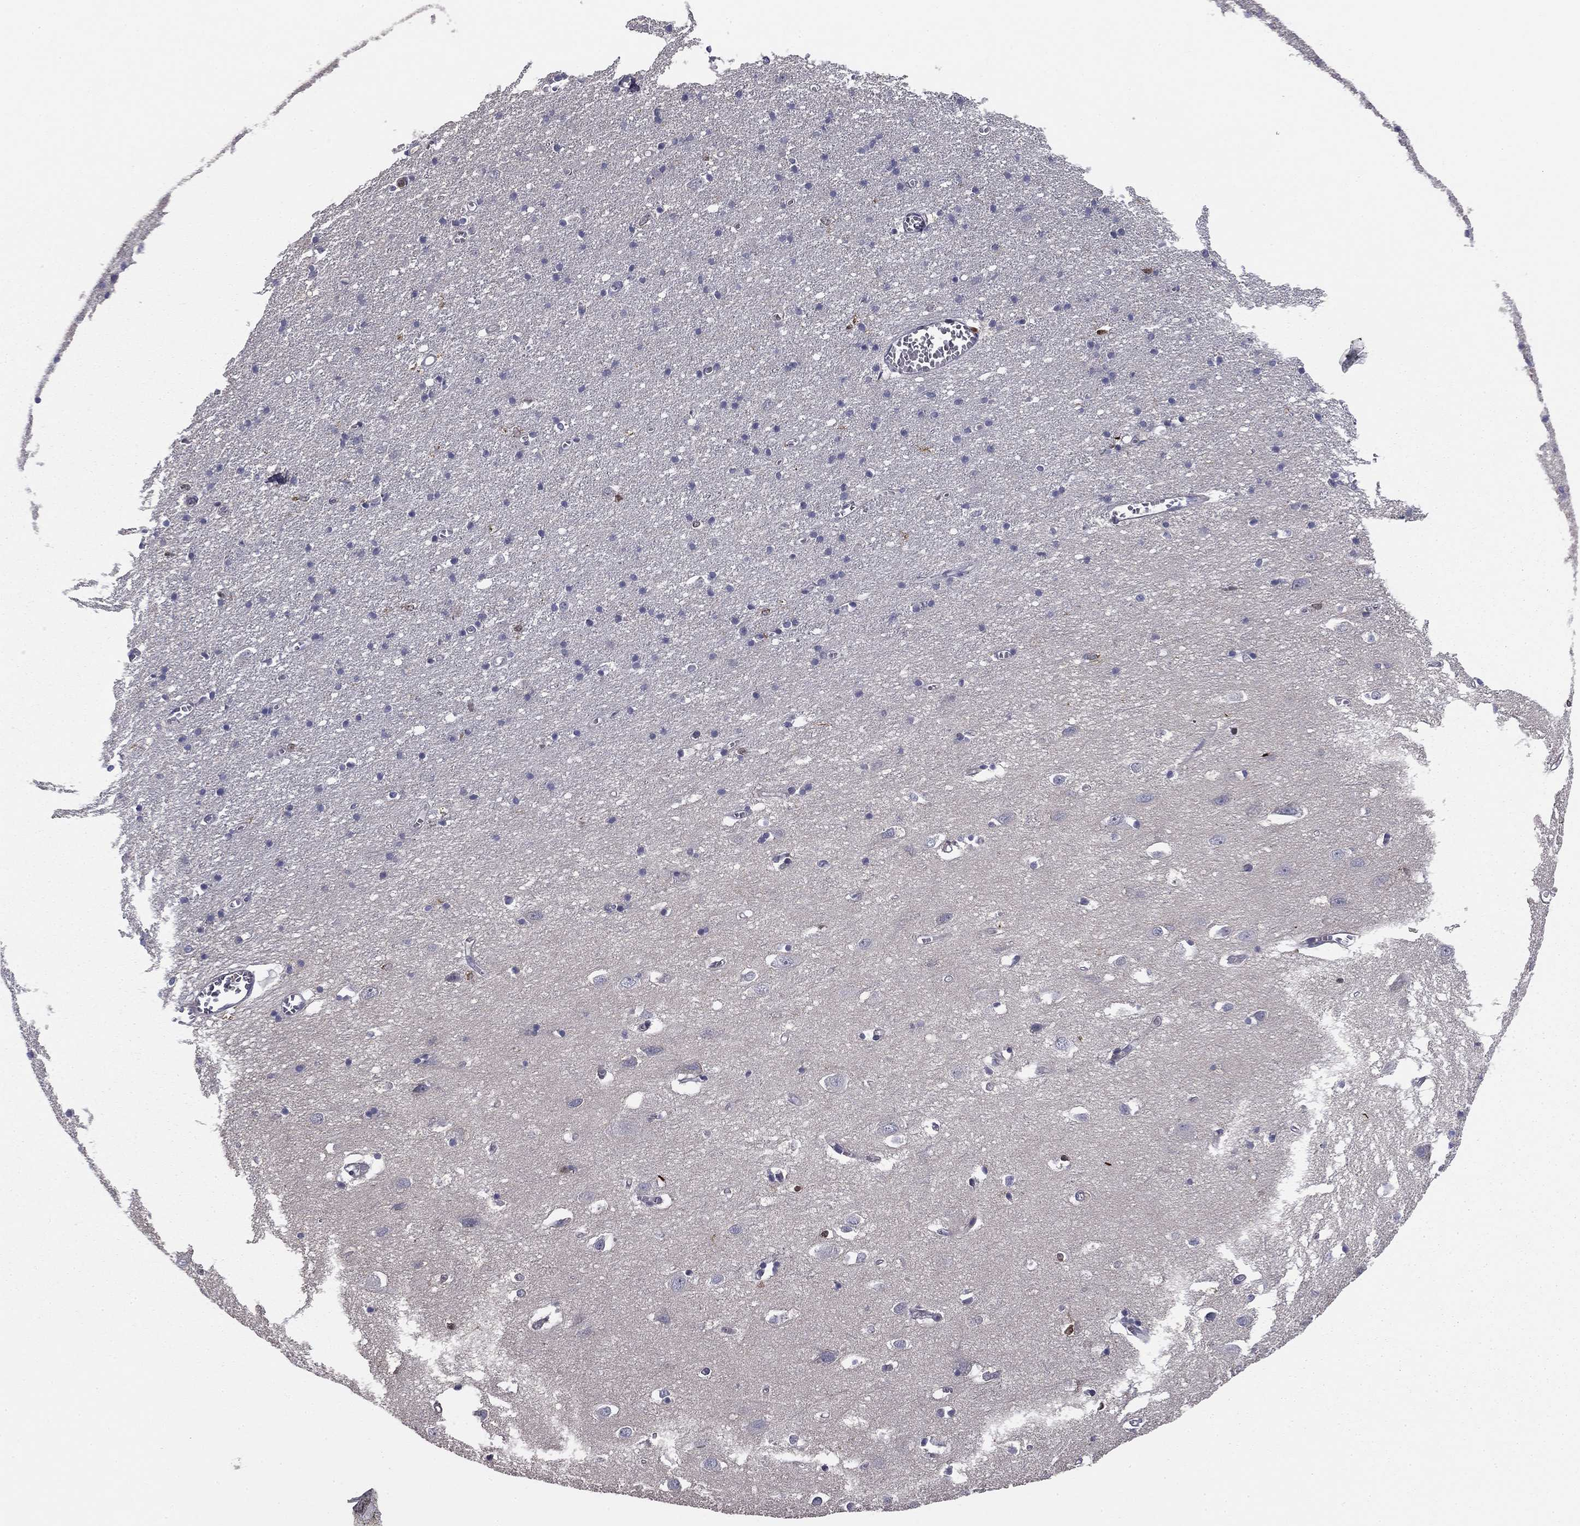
{"staining": {"intensity": "negative", "quantity": "none", "location": "none"}, "tissue": "cerebral cortex", "cell_type": "Endothelial cells", "image_type": "normal", "snomed": [{"axis": "morphology", "description": "Normal tissue, NOS"}, {"axis": "topography", "description": "Cerebral cortex"}], "caption": "DAB (3,3'-diaminobenzidine) immunohistochemical staining of normal cerebral cortex demonstrates no significant expression in endothelial cells. The staining is performed using DAB brown chromogen with nuclei counter-stained in using hematoxylin.", "gene": "PLCB2", "patient": {"sex": "male", "age": 70}}